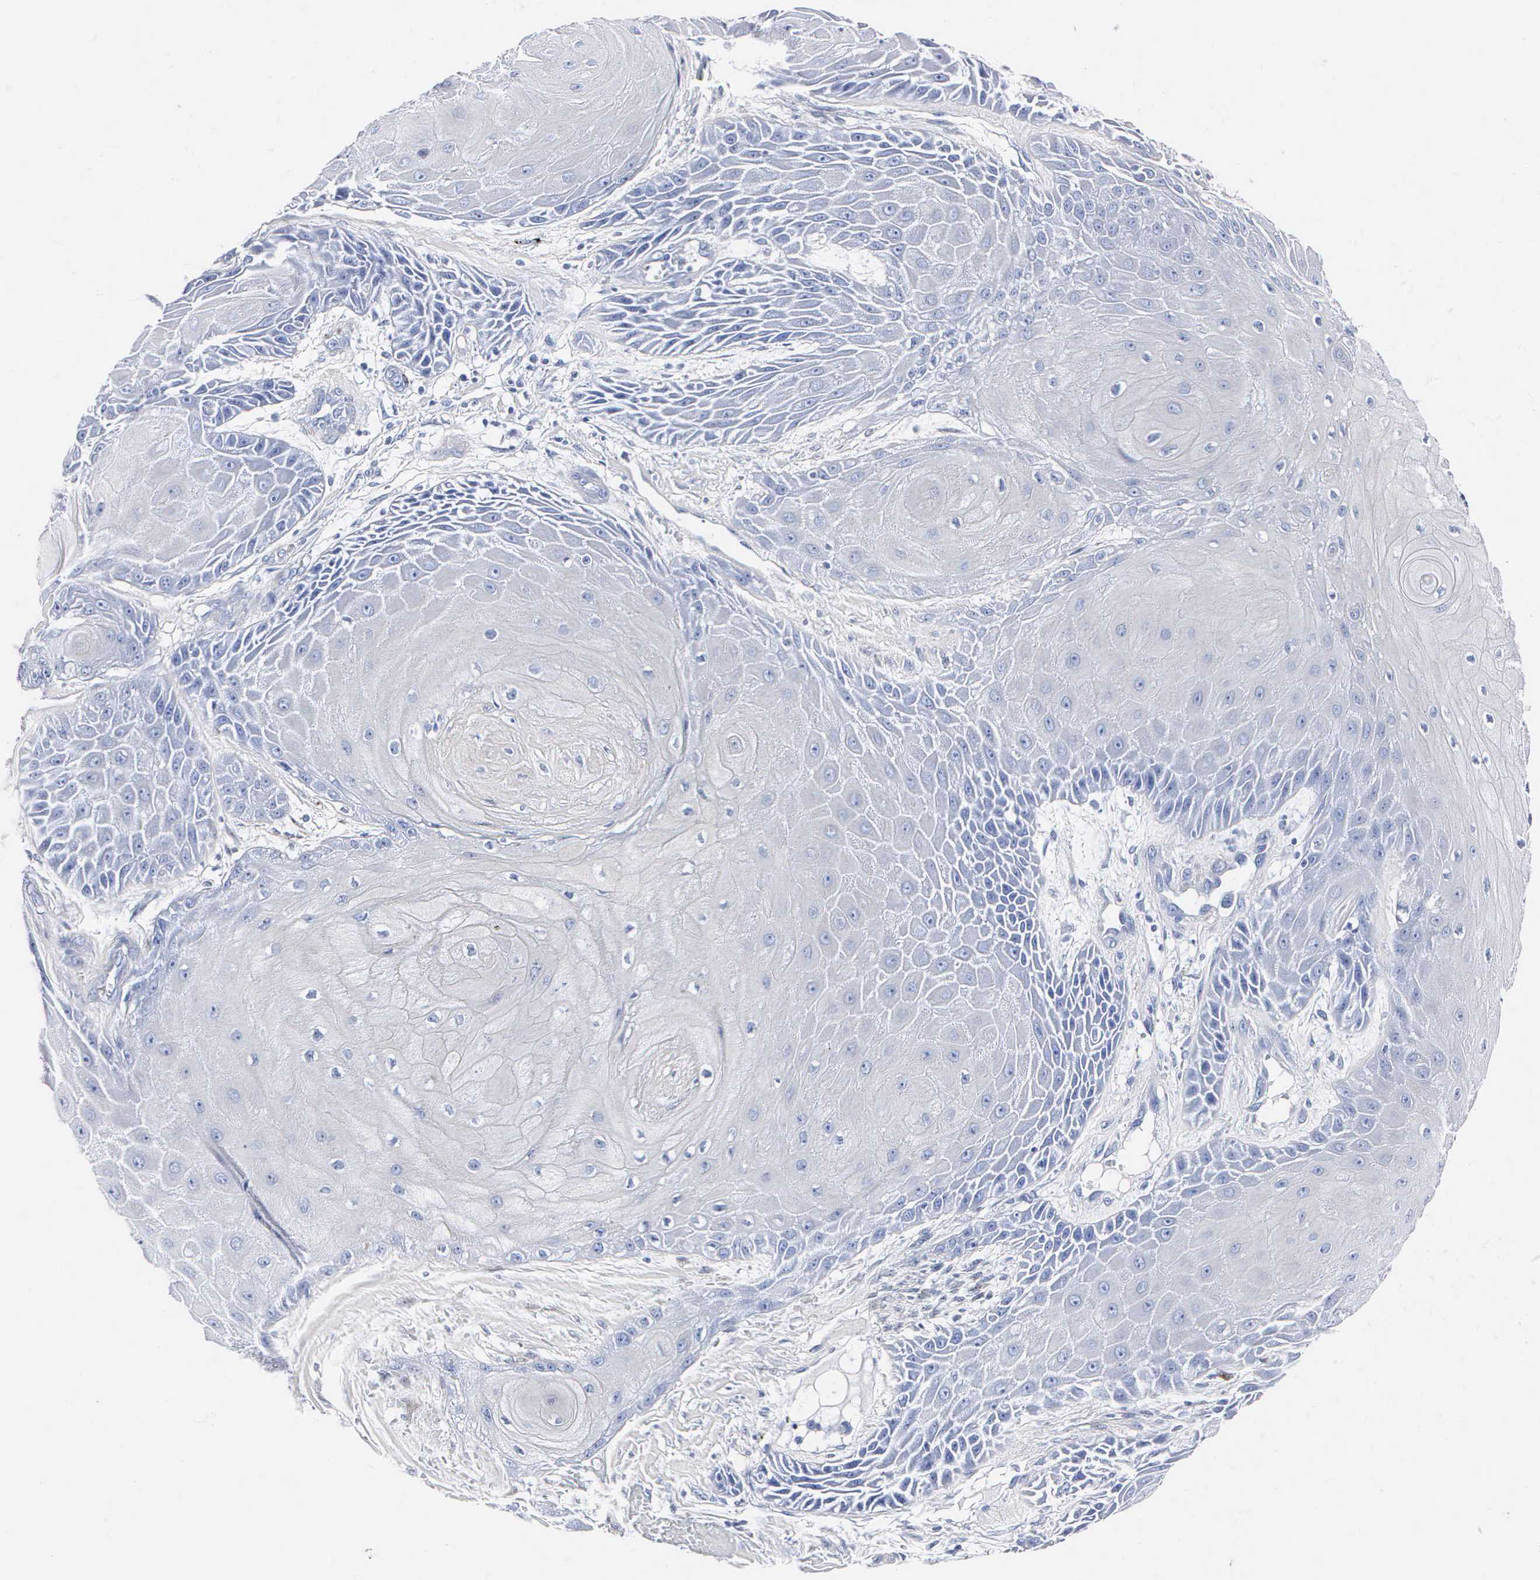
{"staining": {"intensity": "negative", "quantity": "none", "location": "none"}, "tissue": "skin cancer", "cell_type": "Tumor cells", "image_type": "cancer", "snomed": [{"axis": "morphology", "description": "Squamous cell carcinoma, NOS"}, {"axis": "topography", "description": "Skin"}], "caption": "Skin cancer (squamous cell carcinoma) was stained to show a protein in brown. There is no significant staining in tumor cells.", "gene": "ENO2", "patient": {"sex": "male", "age": 57}}